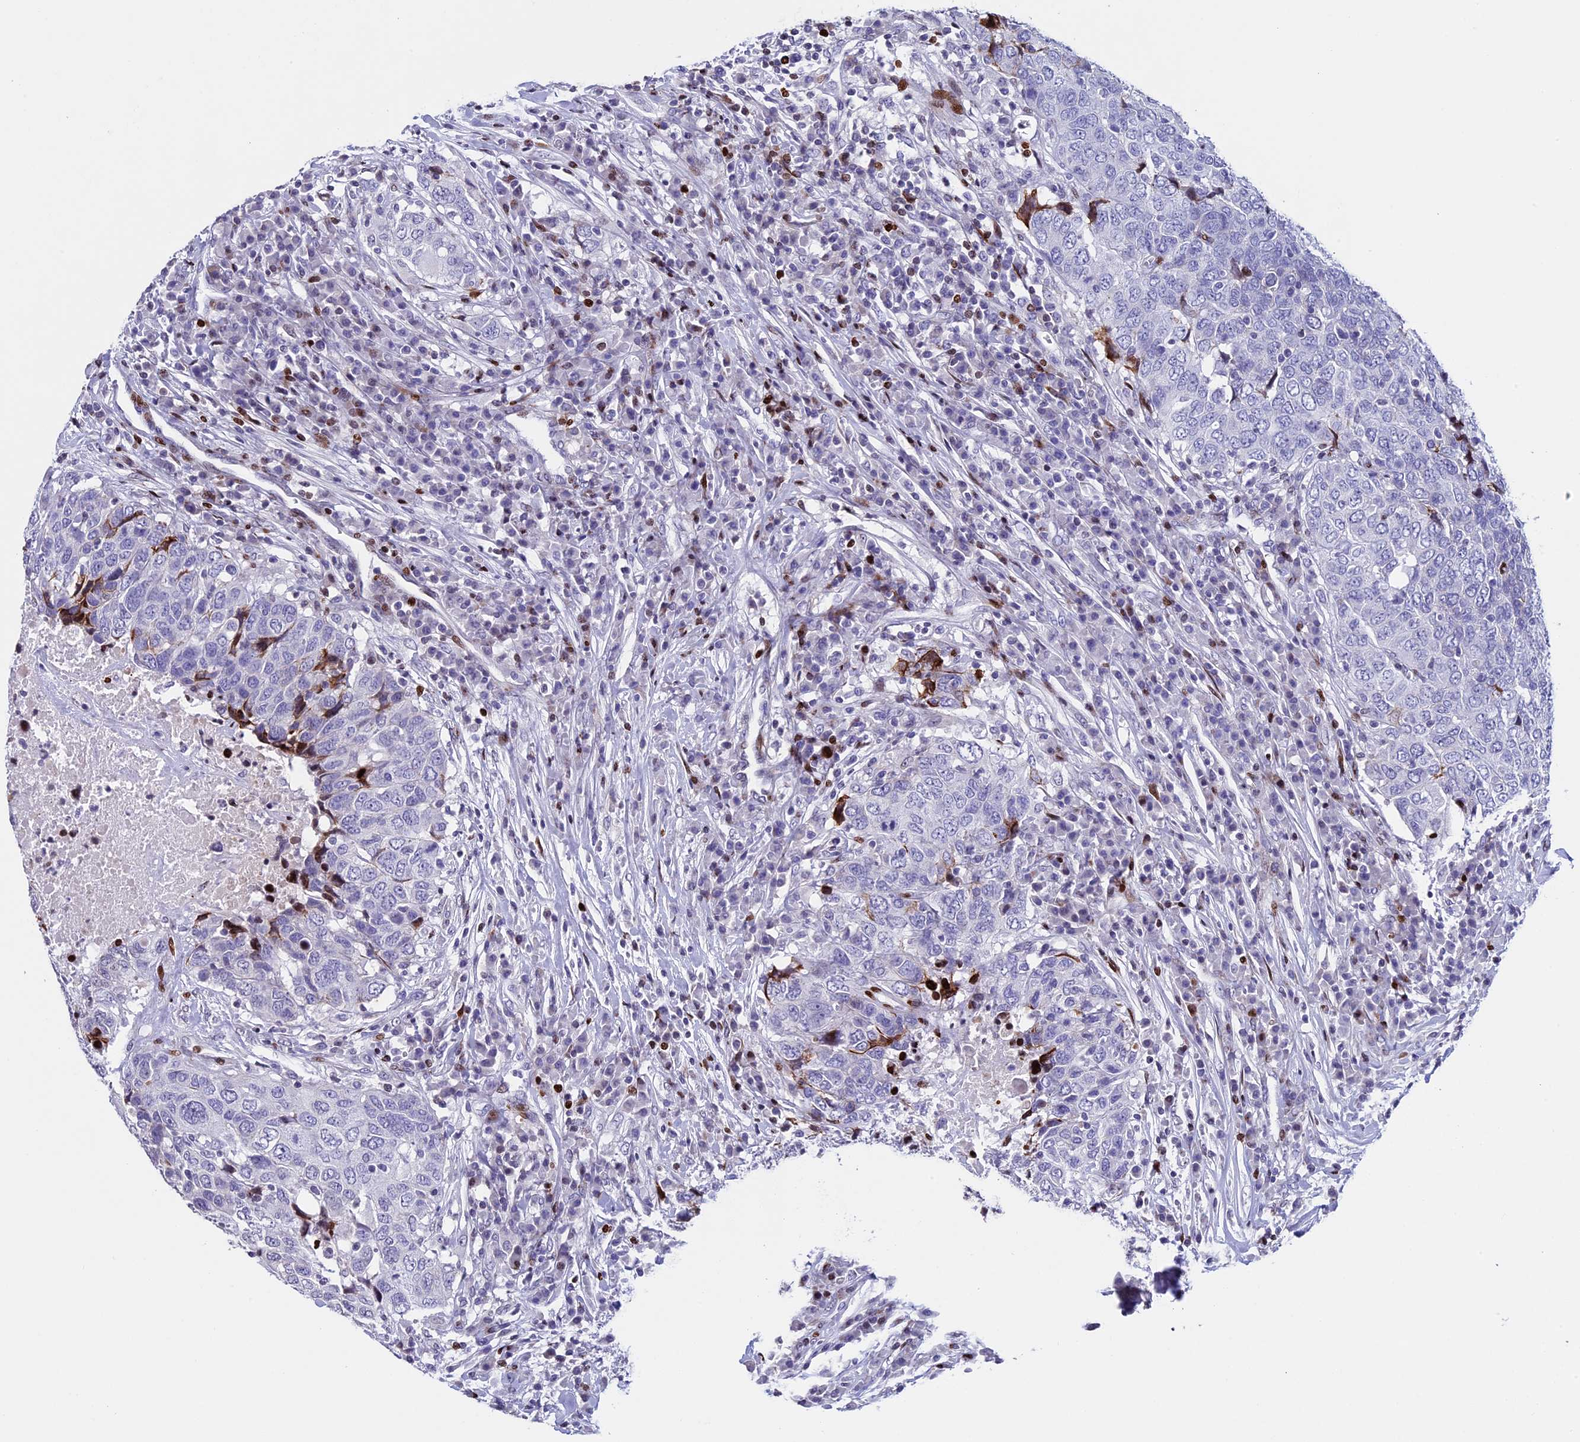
{"staining": {"intensity": "strong", "quantity": "<25%", "location": "cytoplasmic/membranous"}, "tissue": "head and neck cancer", "cell_type": "Tumor cells", "image_type": "cancer", "snomed": [{"axis": "morphology", "description": "Squamous cell carcinoma, NOS"}, {"axis": "topography", "description": "Head-Neck"}], "caption": "This photomicrograph reveals immunohistochemistry staining of head and neck squamous cell carcinoma, with medium strong cytoplasmic/membranous staining in approximately <25% of tumor cells.", "gene": "BTBD3", "patient": {"sex": "male", "age": 66}}